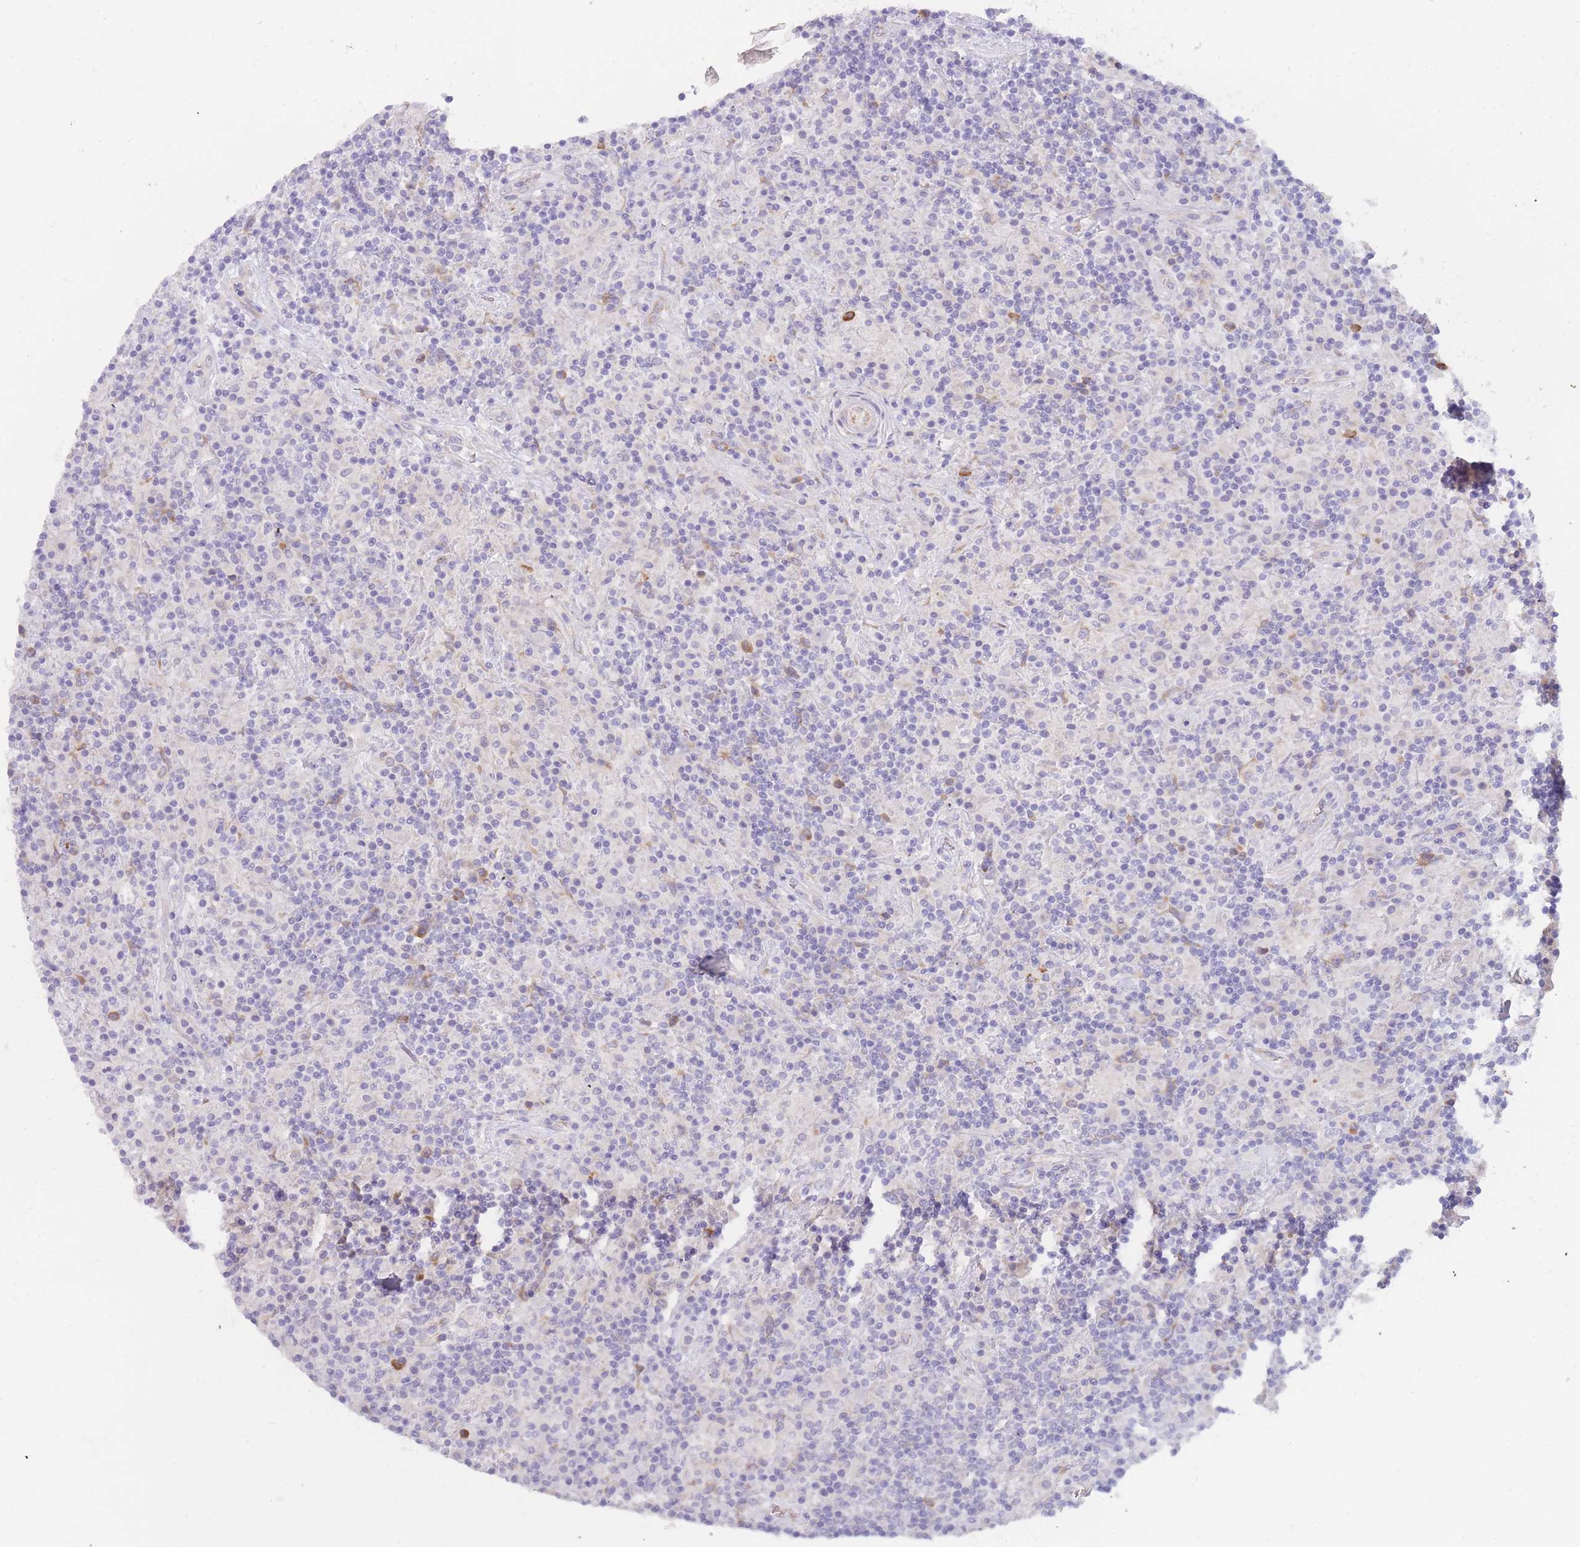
{"staining": {"intensity": "negative", "quantity": "none", "location": "none"}, "tissue": "lymphoma", "cell_type": "Tumor cells", "image_type": "cancer", "snomed": [{"axis": "morphology", "description": "Hodgkin's disease, NOS"}, {"axis": "topography", "description": "Lymph node"}], "caption": "IHC image of human Hodgkin's disease stained for a protein (brown), which exhibits no positivity in tumor cells.", "gene": "SLC35E4", "patient": {"sex": "male", "age": 70}}